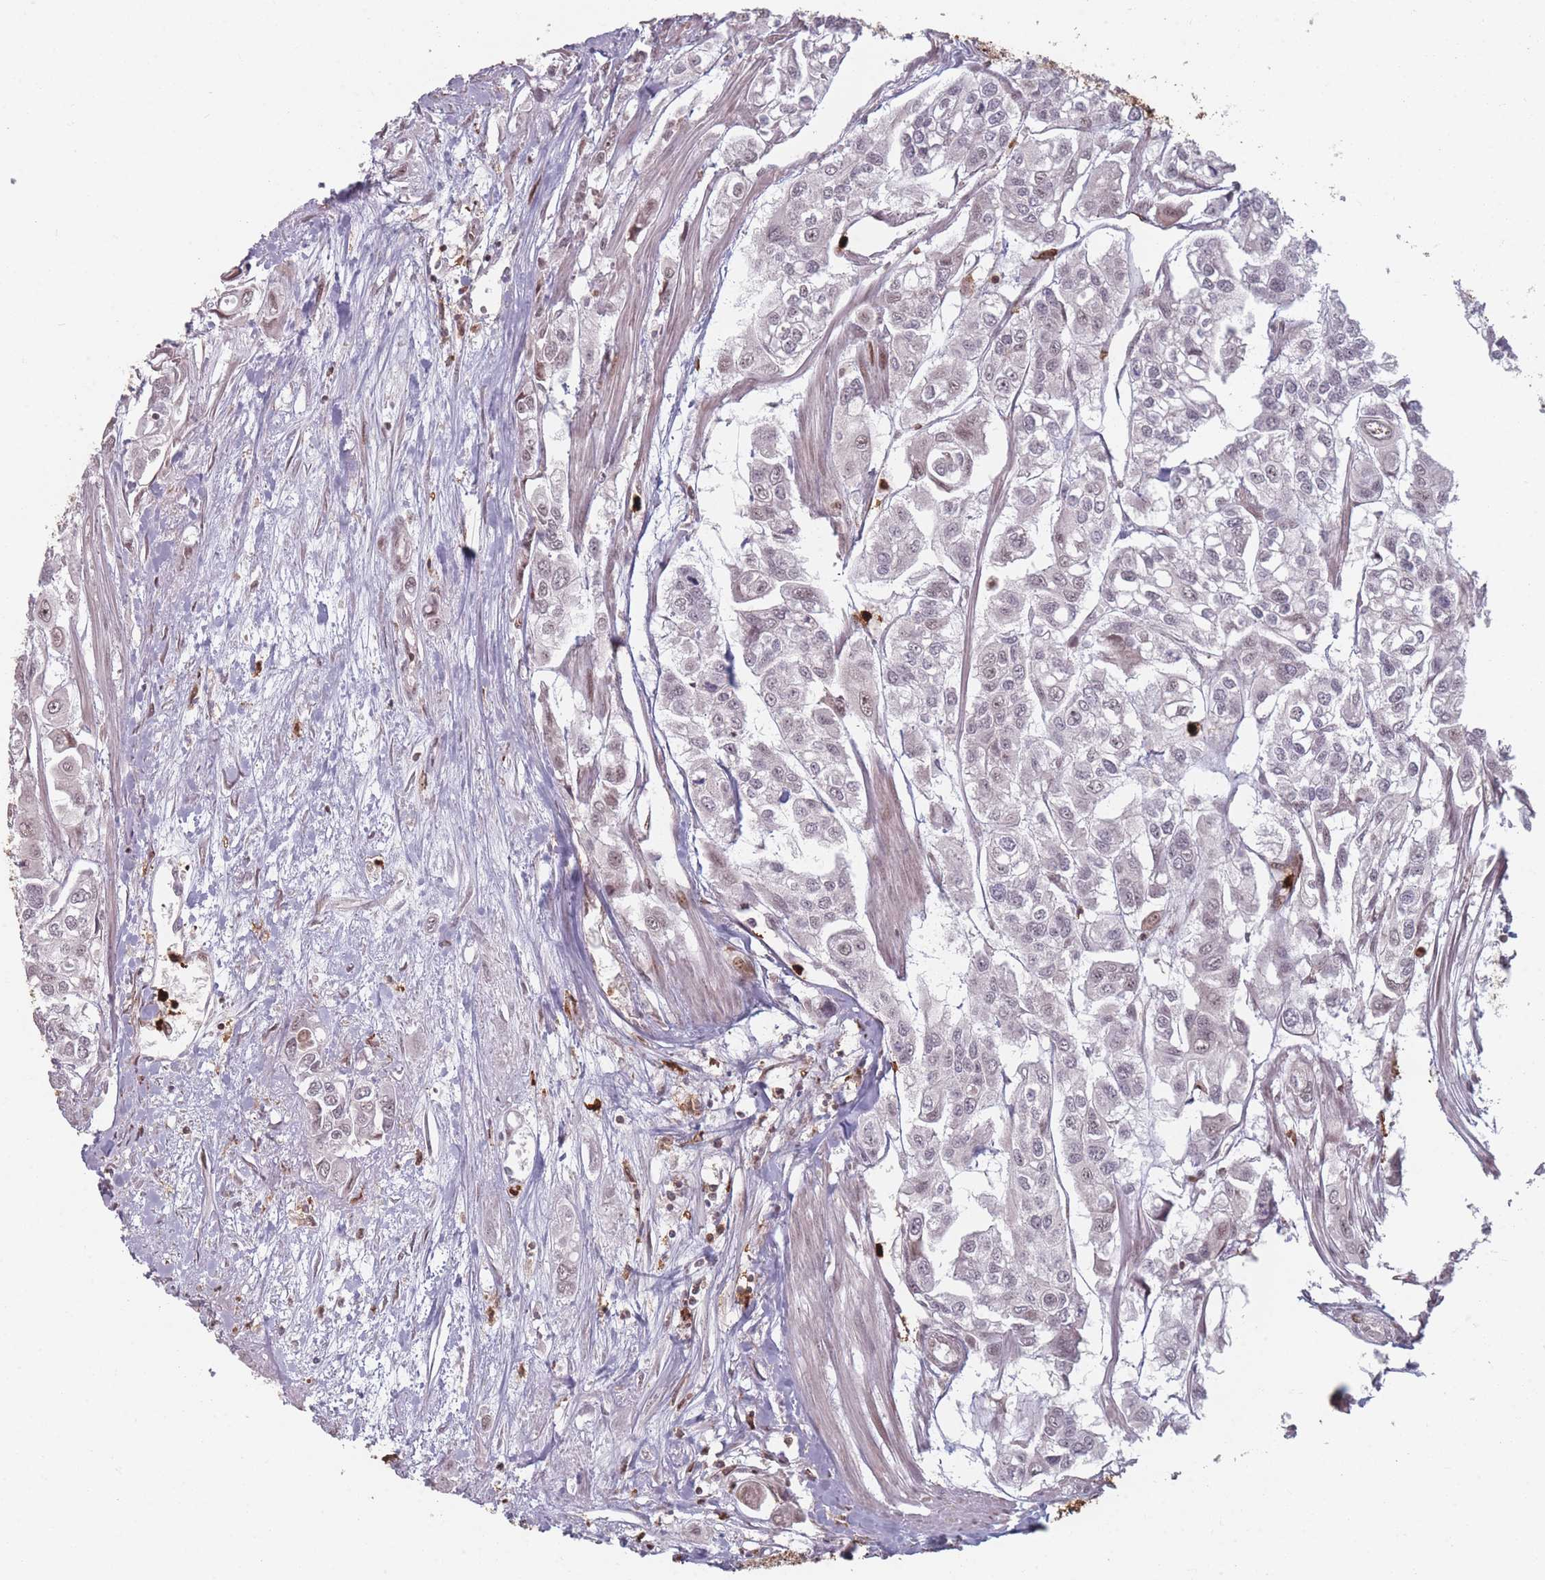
{"staining": {"intensity": "weak", "quantity": "<25%", "location": "nuclear"}, "tissue": "urothelial cancer", "cell_type": "Tumor cells", "image_type": "cancer", "snomed": [{"axis": "morphology", "description": "Urothelial carcinoma, High grade"}, {"axis": "topography", "description": "Urinary bladder"}], "caption": "Immunohistochemistry (IHC) image of human urothelial cancer stained for a protein (brown), which demonstrates no positivity in tumor cells. (DAB (3,3'-diaminobenzidine) immunohistochemistry (IHC) with hematoxylin counter stain).", "gene": "WDR55", "patient": {"sex": "male", "age": 67}}